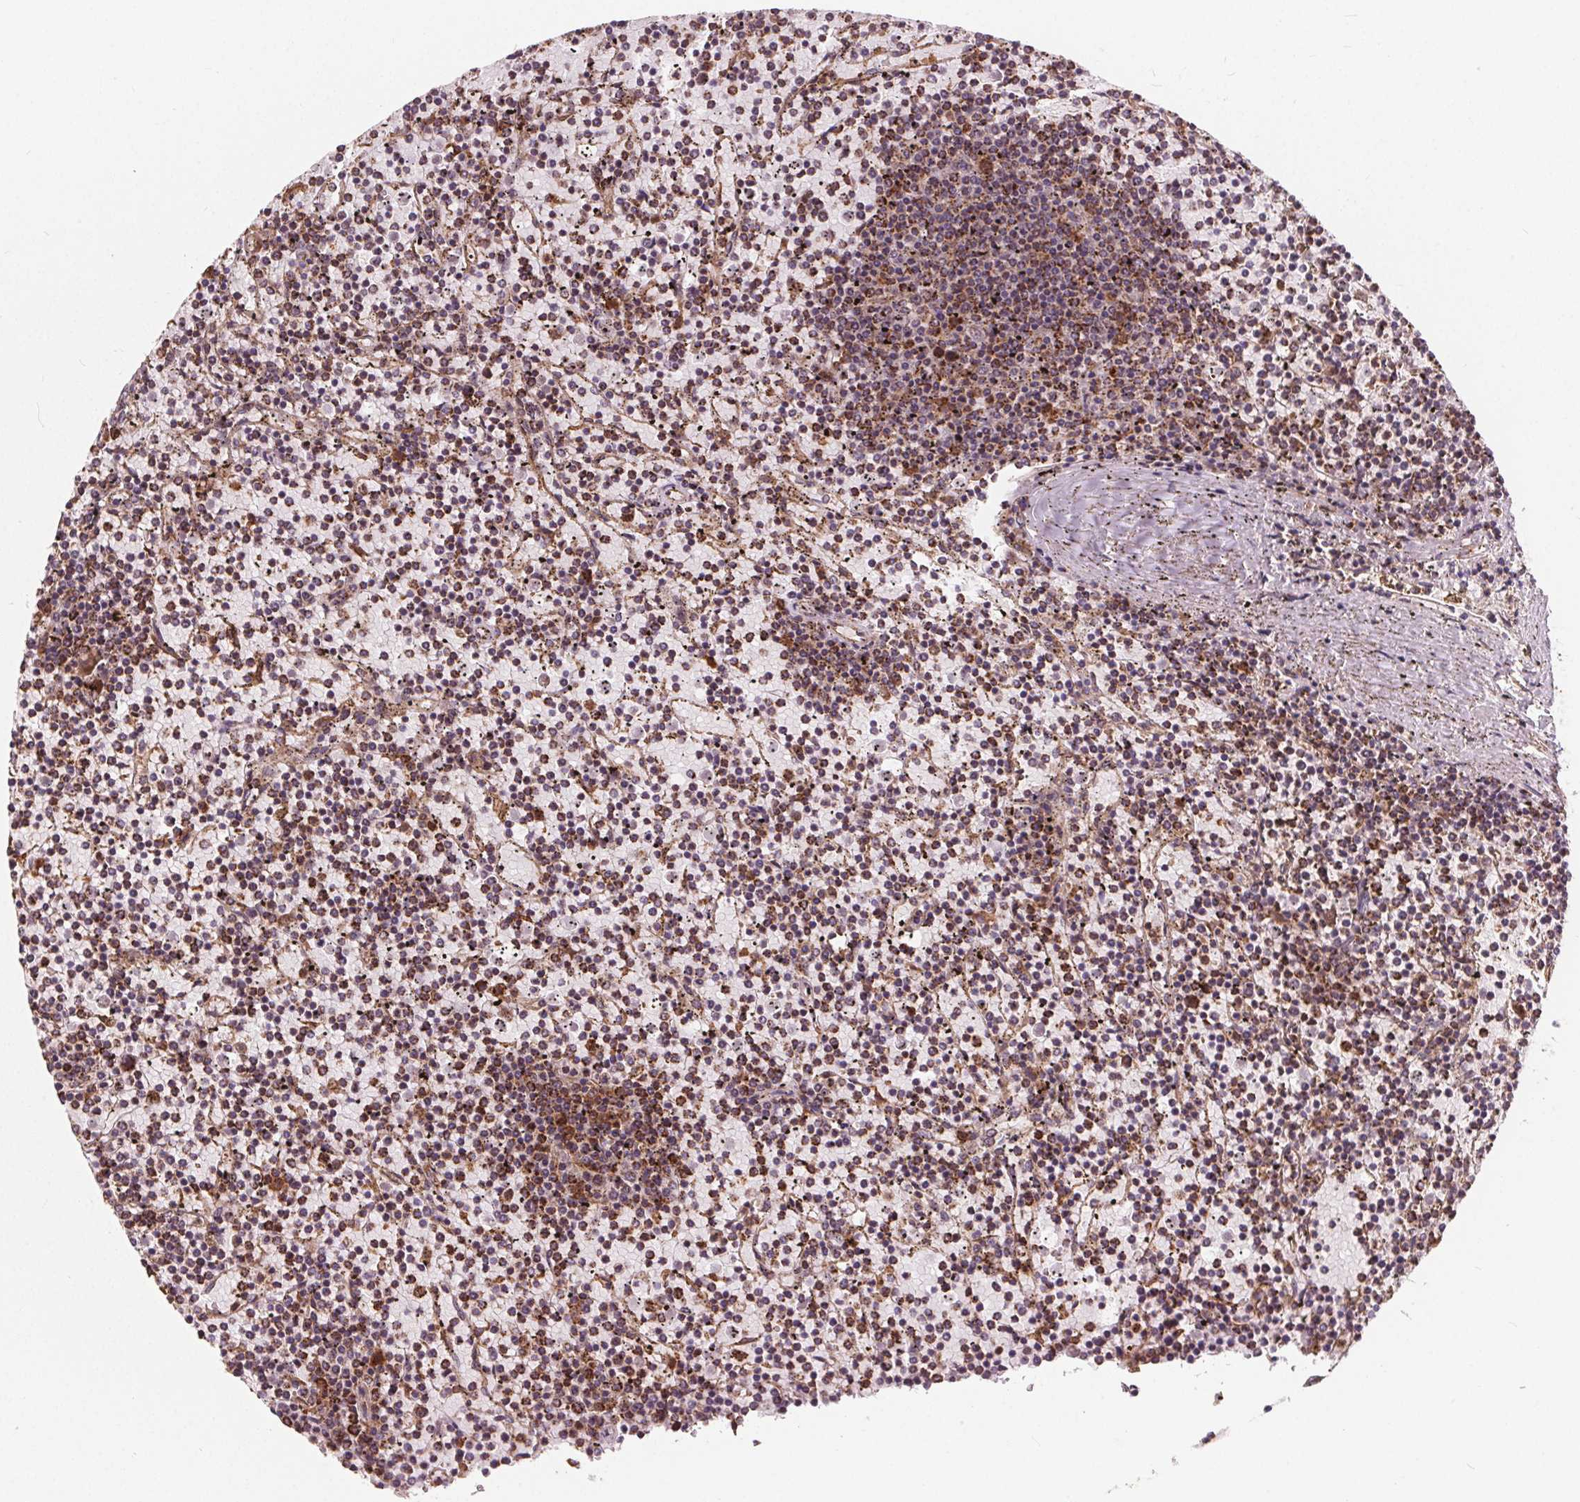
{"staining": {"intensity": "moderate", "quantity": ">75%", "location": "cytoplasmic/membranous"}, "tissue": "lymphoma", "cell_type": "Tumor cells", "image_type": "cancer", "snomed": [{"axis": "morphology", "description": "Malignant lymphoma, non-Hodgkin's type, Low grade"}, {"axis": "topography", "description": "Spleen"}], "caption": "Low-grade malignant lymphoma, non-Hodgkin's type stained with immunohistochemistry displays moderate cytoplasmic/membranous expression in about >75% of tumor cells.", "gene": "PLSCR3", "patient": {"sex": "female", "age": 77}}